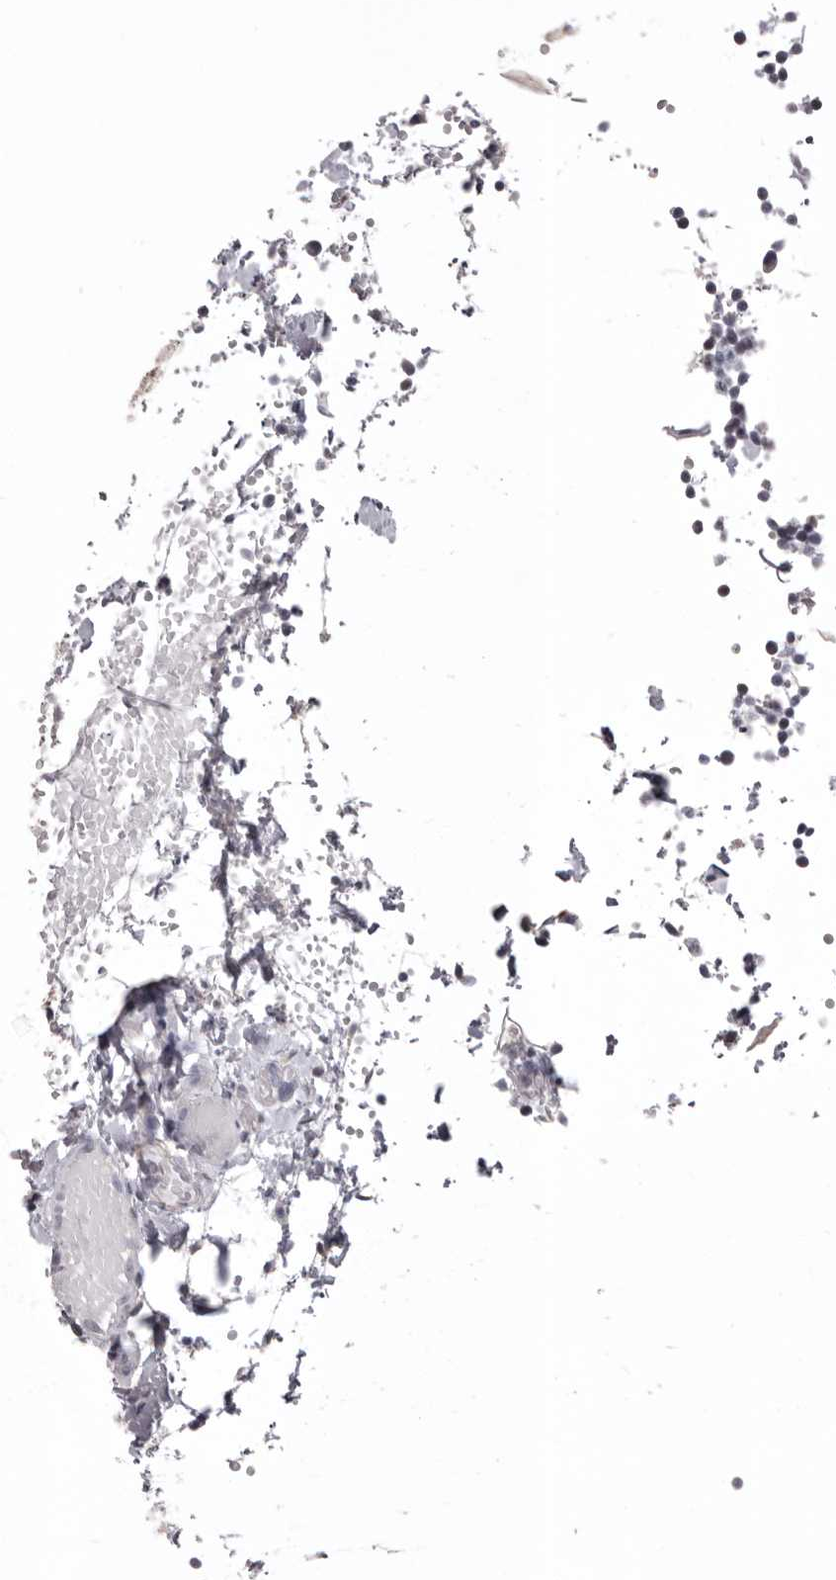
{"staining": {"intensity": "weak", "quantity": "<25%", "location": "cytoplasmic/membranous"}, "tissue": "tonsil", "cell_type": "Germinal center cells", "image_type": "normal", "snomed": [{"axis": "morphology", "description": "Normal tissue, NOS"}, {"axis": "topography", "description": "Tonsil"}], "caption": "DAB (3,3'-diaminobenzidine) immunohistochemical staining of normal human tonsil exhibits no significant positivity in germinal center cells. (Brightfield microscopy of DAB (3,3'-diaminobenzidine) IHC at high magnification).", "gene": "MDH1", "patient": {"sex": "female", "age": 19}}